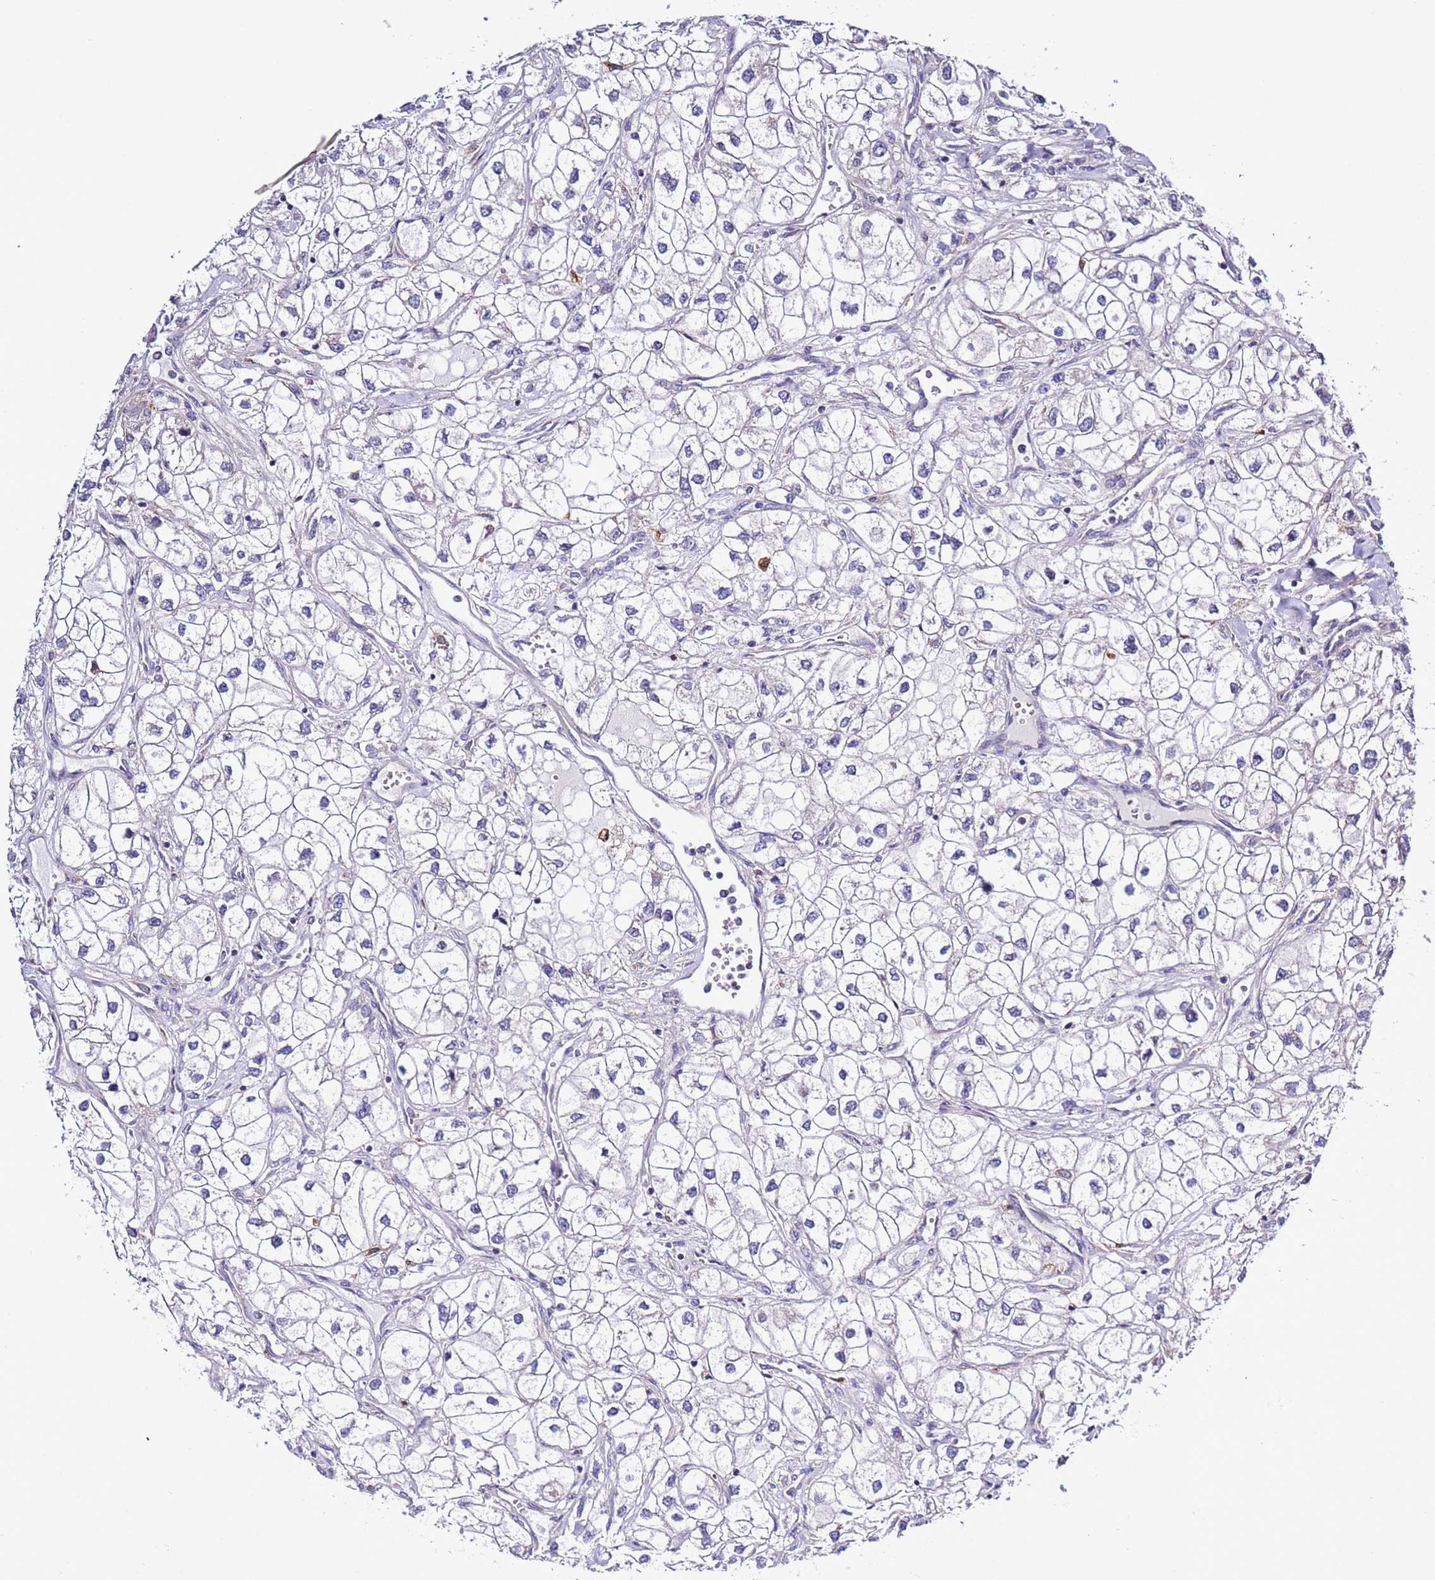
{"staining": {"intensity": "negative", "quantity": "none", "location": "none"}, "tissue": "renal cancer", "cell_type": "Tumor cells", "image_type": "cancer", "snomed": [{"axis": "morphology", "description": "Adenocarcinoma, NOS"}, {"axis": "topography", "description": "Kidney"}], "caption": "This is a histopathology image of immunohistochemistry staining of adenocarcinoma (renal), which shows no positivity in tumor cells. (DAB immunohistochemistry, high magnification).", "gene": "SPCS1", "patient": {"sex": "male", "age": 59}}